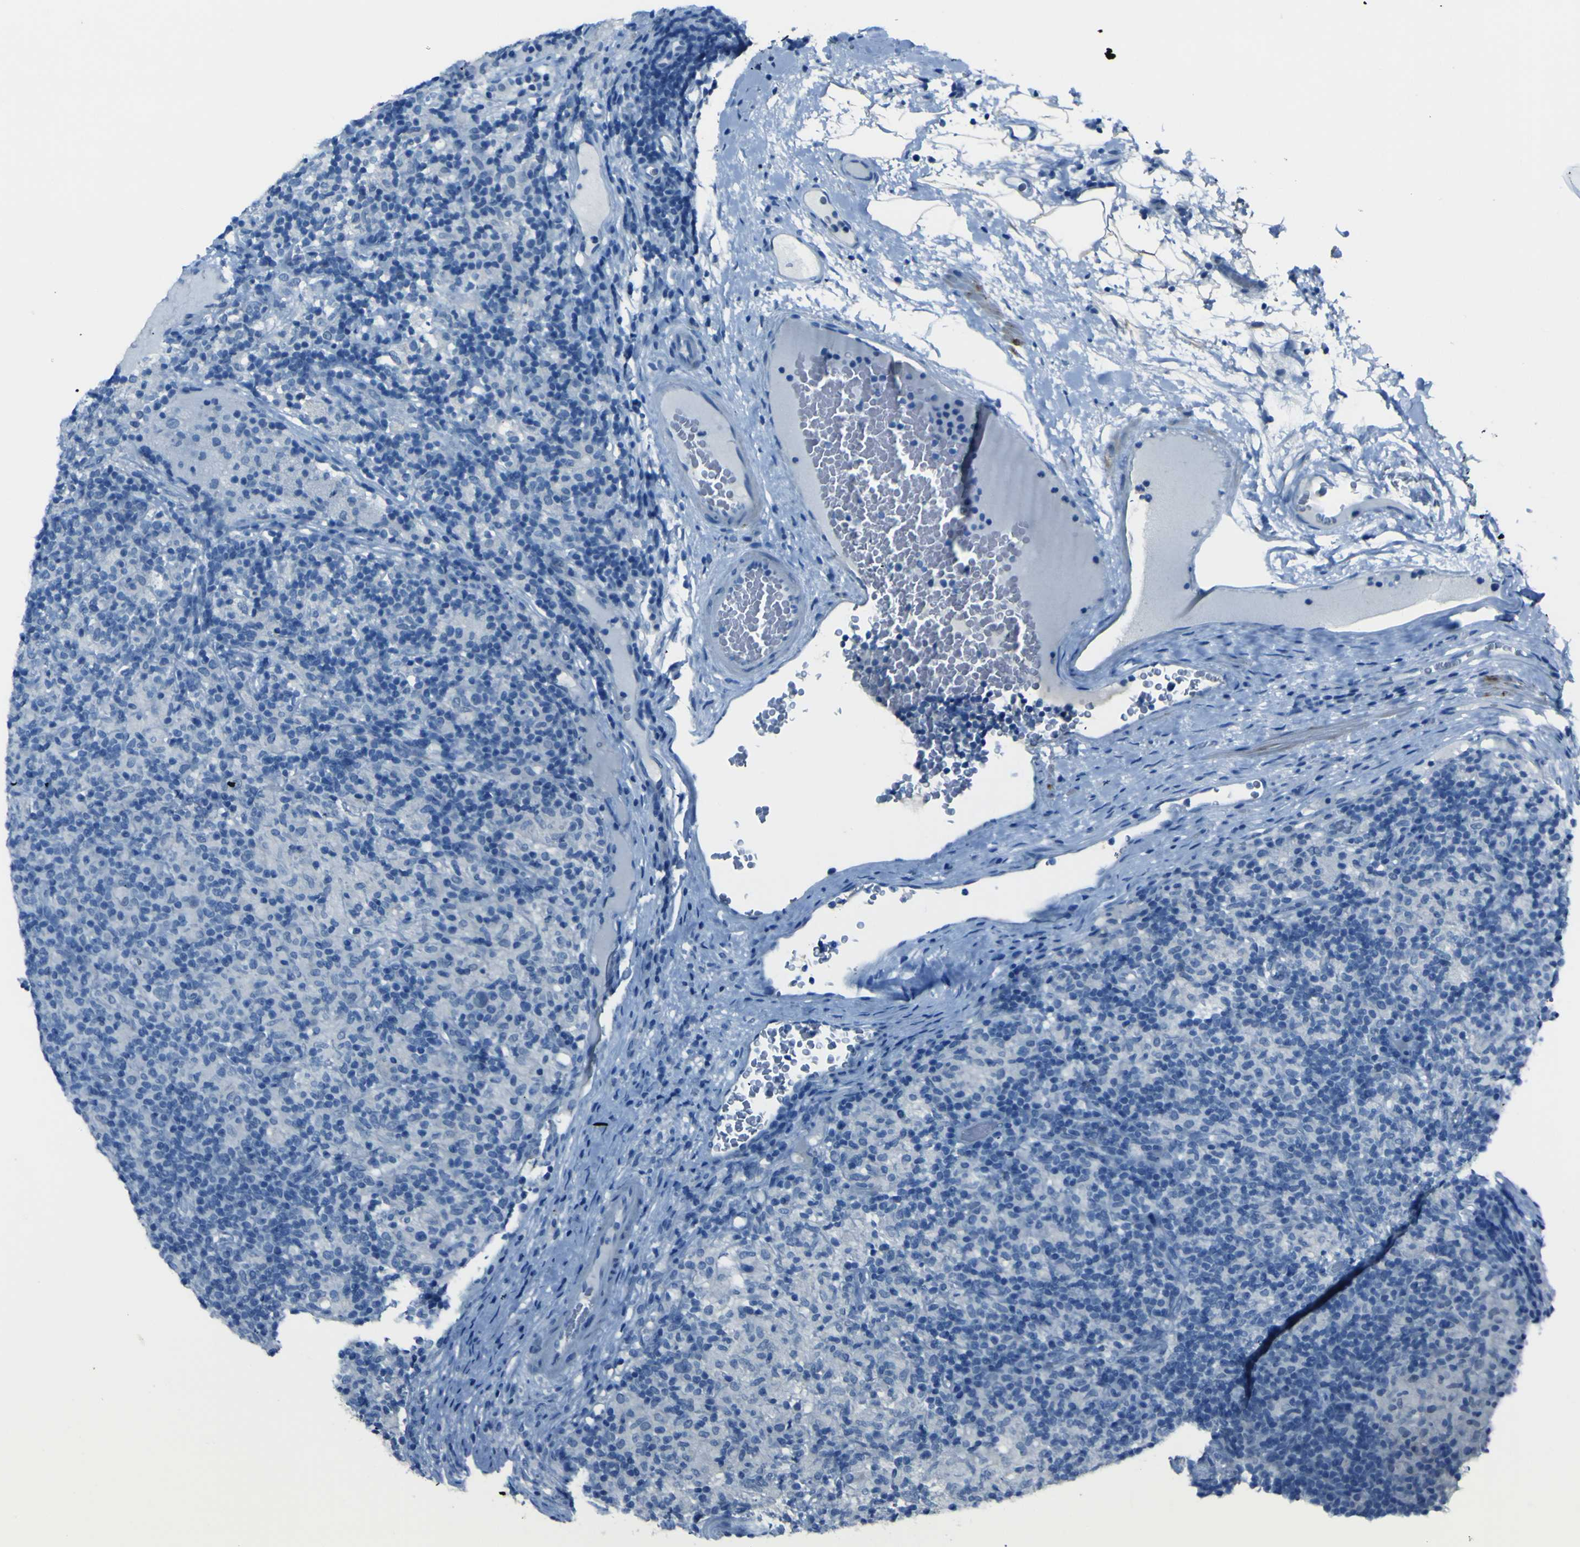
{"staining": {"intensity": "negative", "quantity": "none", "location": "none"}, "tissue": "lymphoma", "cell_type": "Tumor cells", "image_type": "cancer", "snomed": [{"axis": "morphology", "description": "Hodgkin's disease, NOS"}, {"axis": "topography", "description": "Lymph node"}], "caption": "Human lymphoma stained for a protein using immunohistochemistry exhibits no expression in tumor cells.", "gene": "PHKG1", "patient": {"sex": "male", "age": 70}}